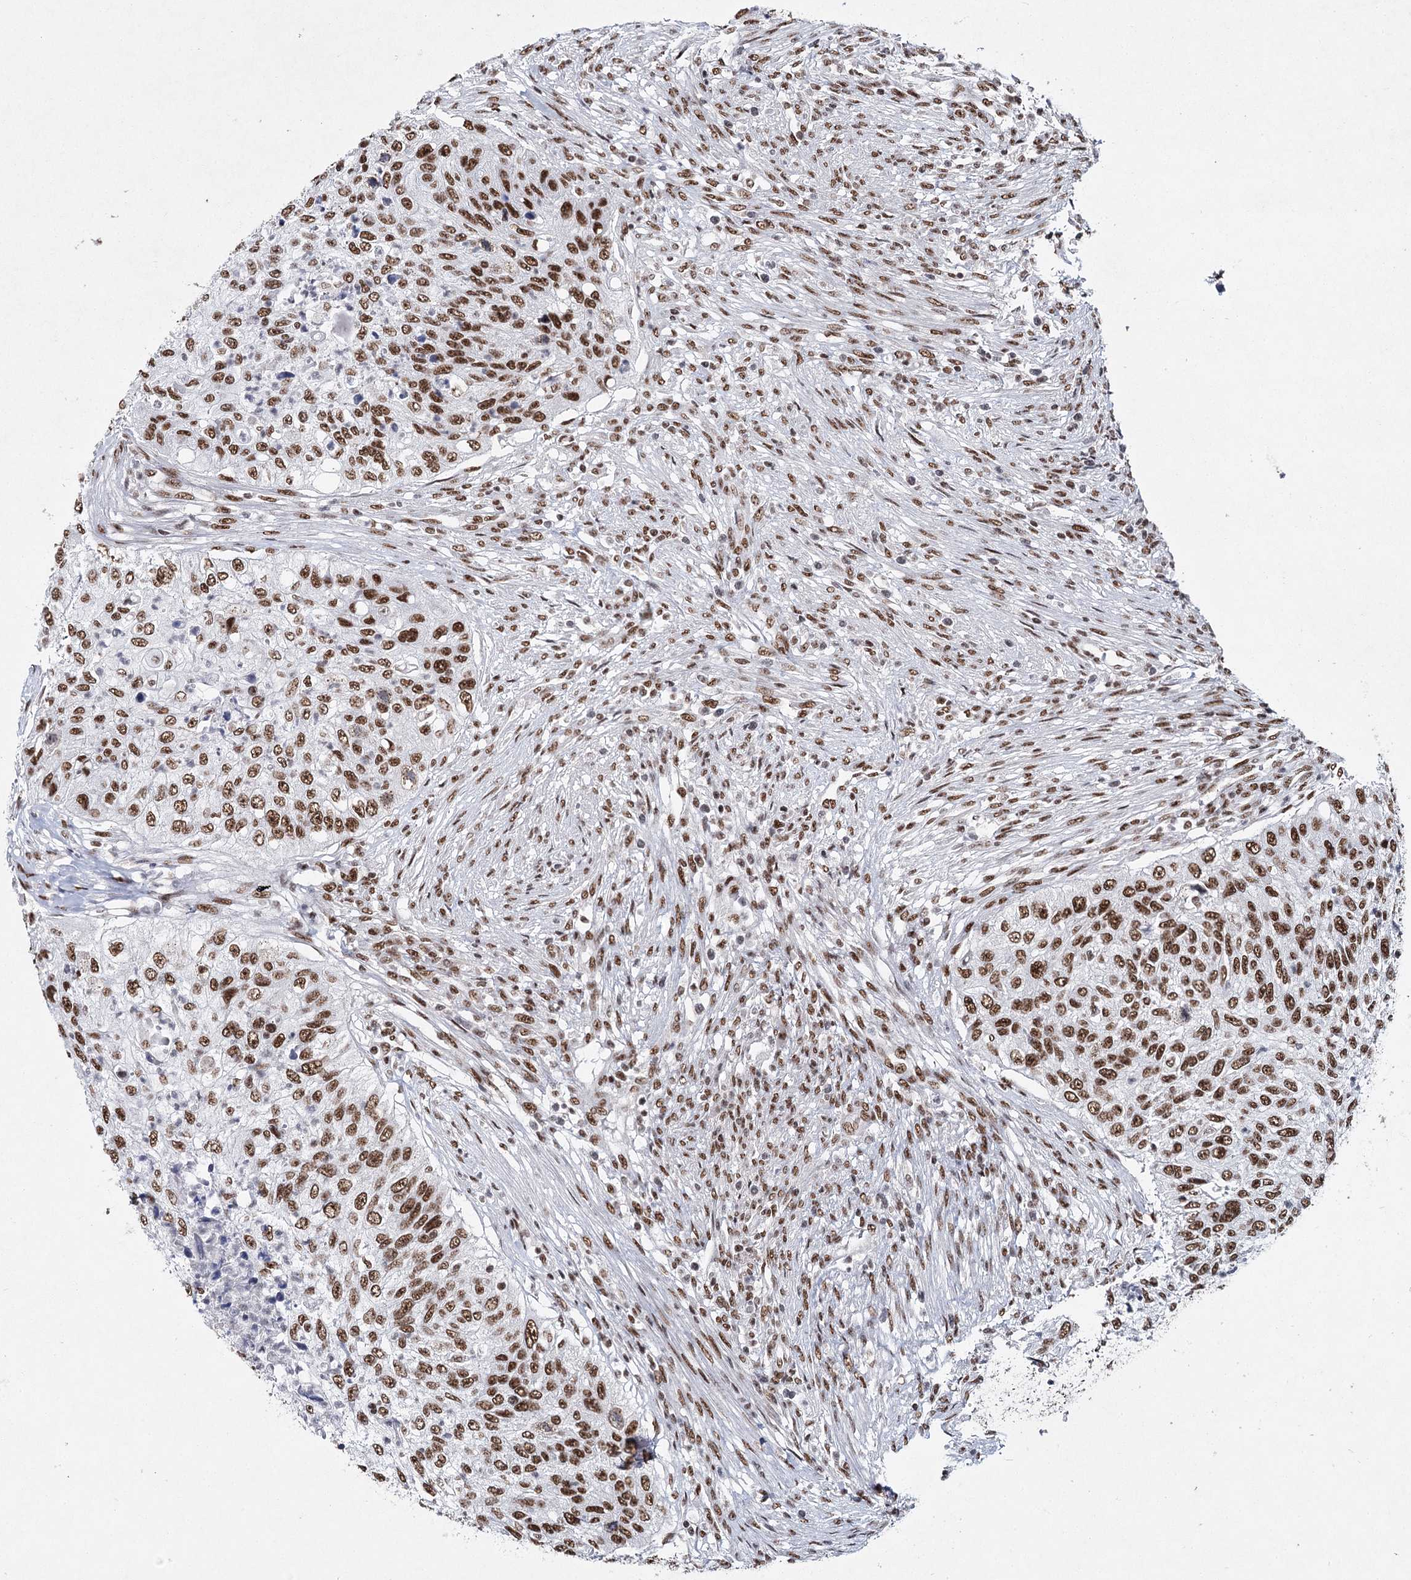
{"staining": {"intensity": "moderate", "quantity": ">75%", "location": "nuclear"}, "tissue": "urothelial cancer", "cell_type": "Tumor cells", "image_type": "cancer", "snomed": [{"axis": "morphology", "description": "Urothelial carcinoma, High grade"}, {"axis": "topography", "description": "Urinary bladder"}], "caption": "Protein staining of urothelial cancer tissue displays moderate nuclear positivity in about >75% of tumor cells.", "gene": "SCAF8", "patient": {"sex": "female", "age": 60}}